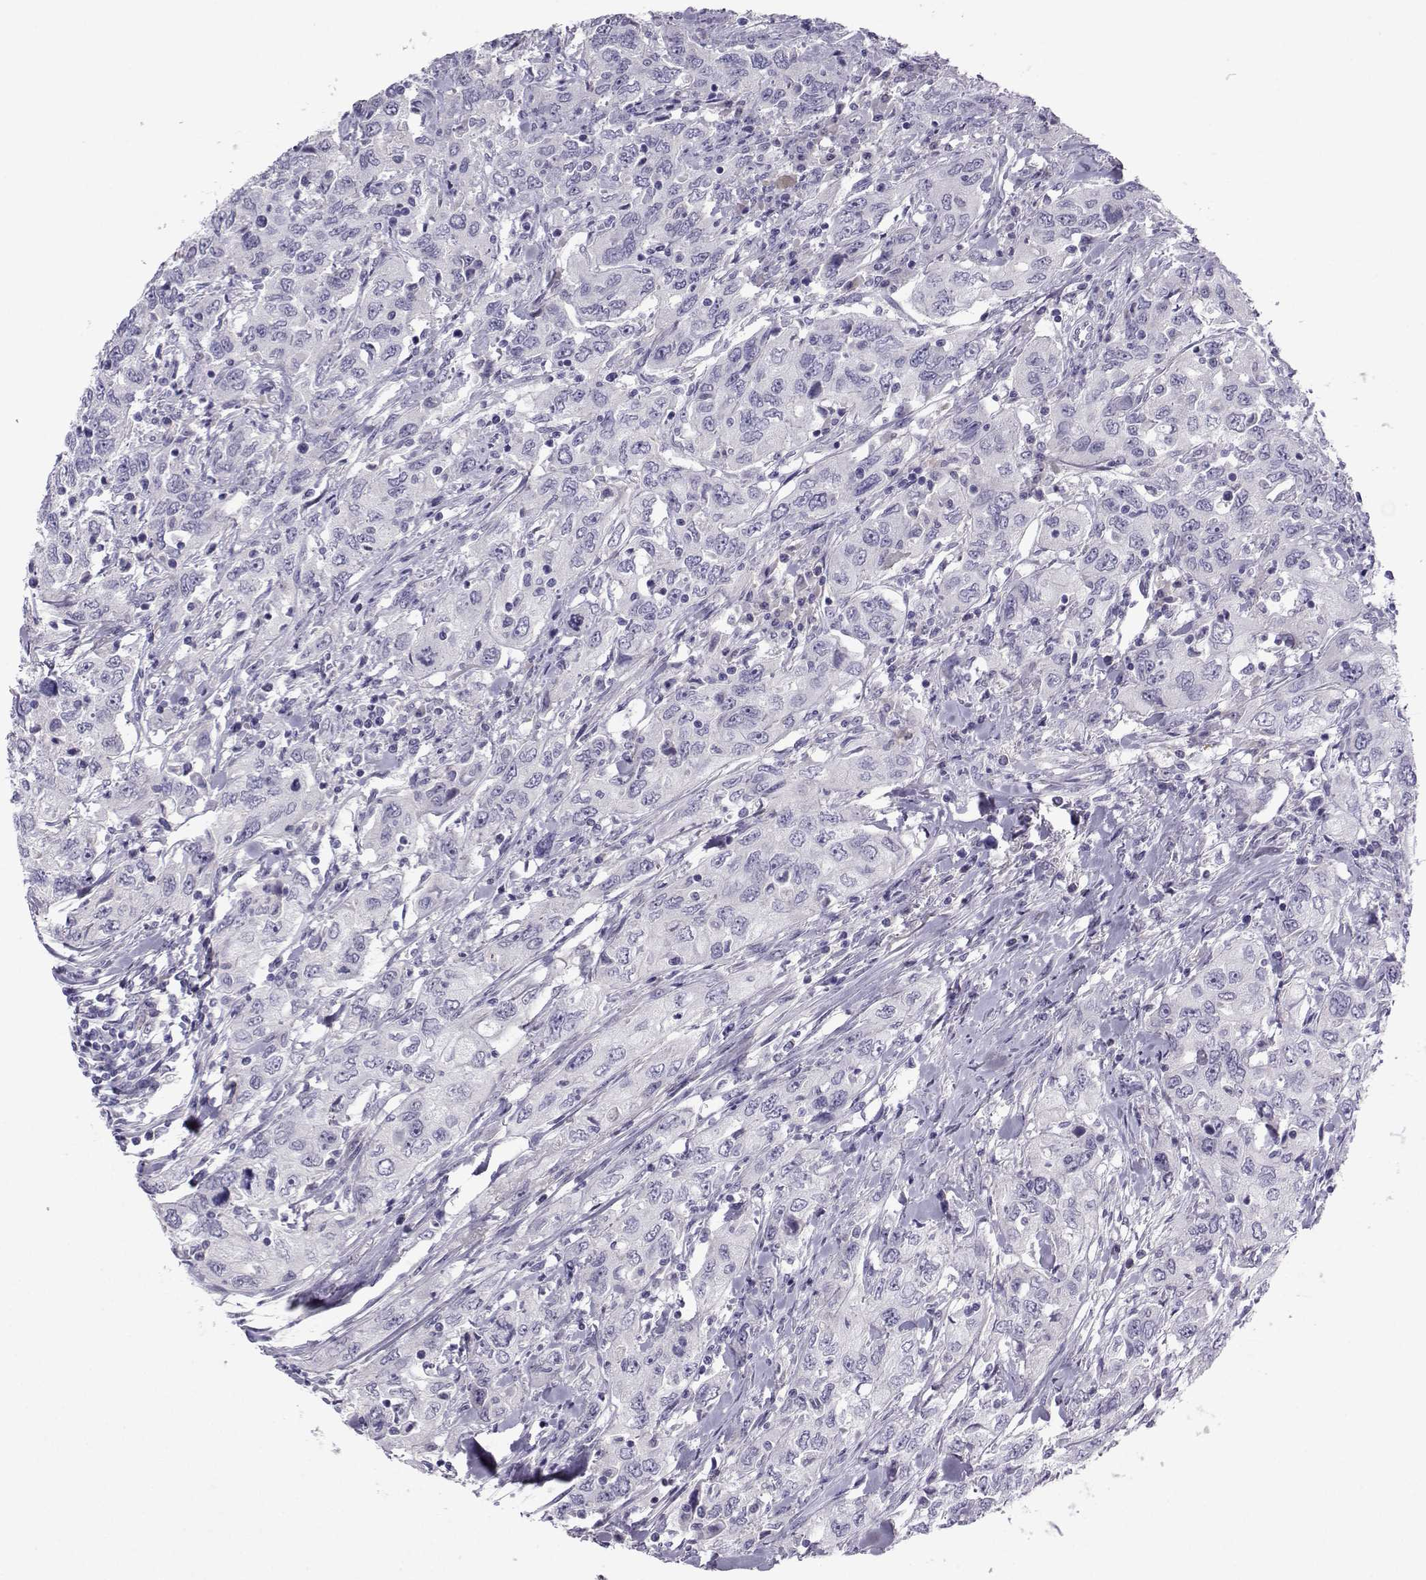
{"staining": {"intensity": "negative", "quantity": "none", "location": "none"}, "tissue": "urothelial cancer", "cell_type": "Tumor cells", "image_type": "cancer", "snomed": [{"axis": "morphology", "description": "Urothelial carcinoma, High grade"}, {"axis": "topography", "description": "Urinary bladder"}], "caption": "Image shows no protein positivity in tumor cells of urothelial cancer tissue.", "gene": "ARMC2", "patient": {"sex": "male", "age": 76}}